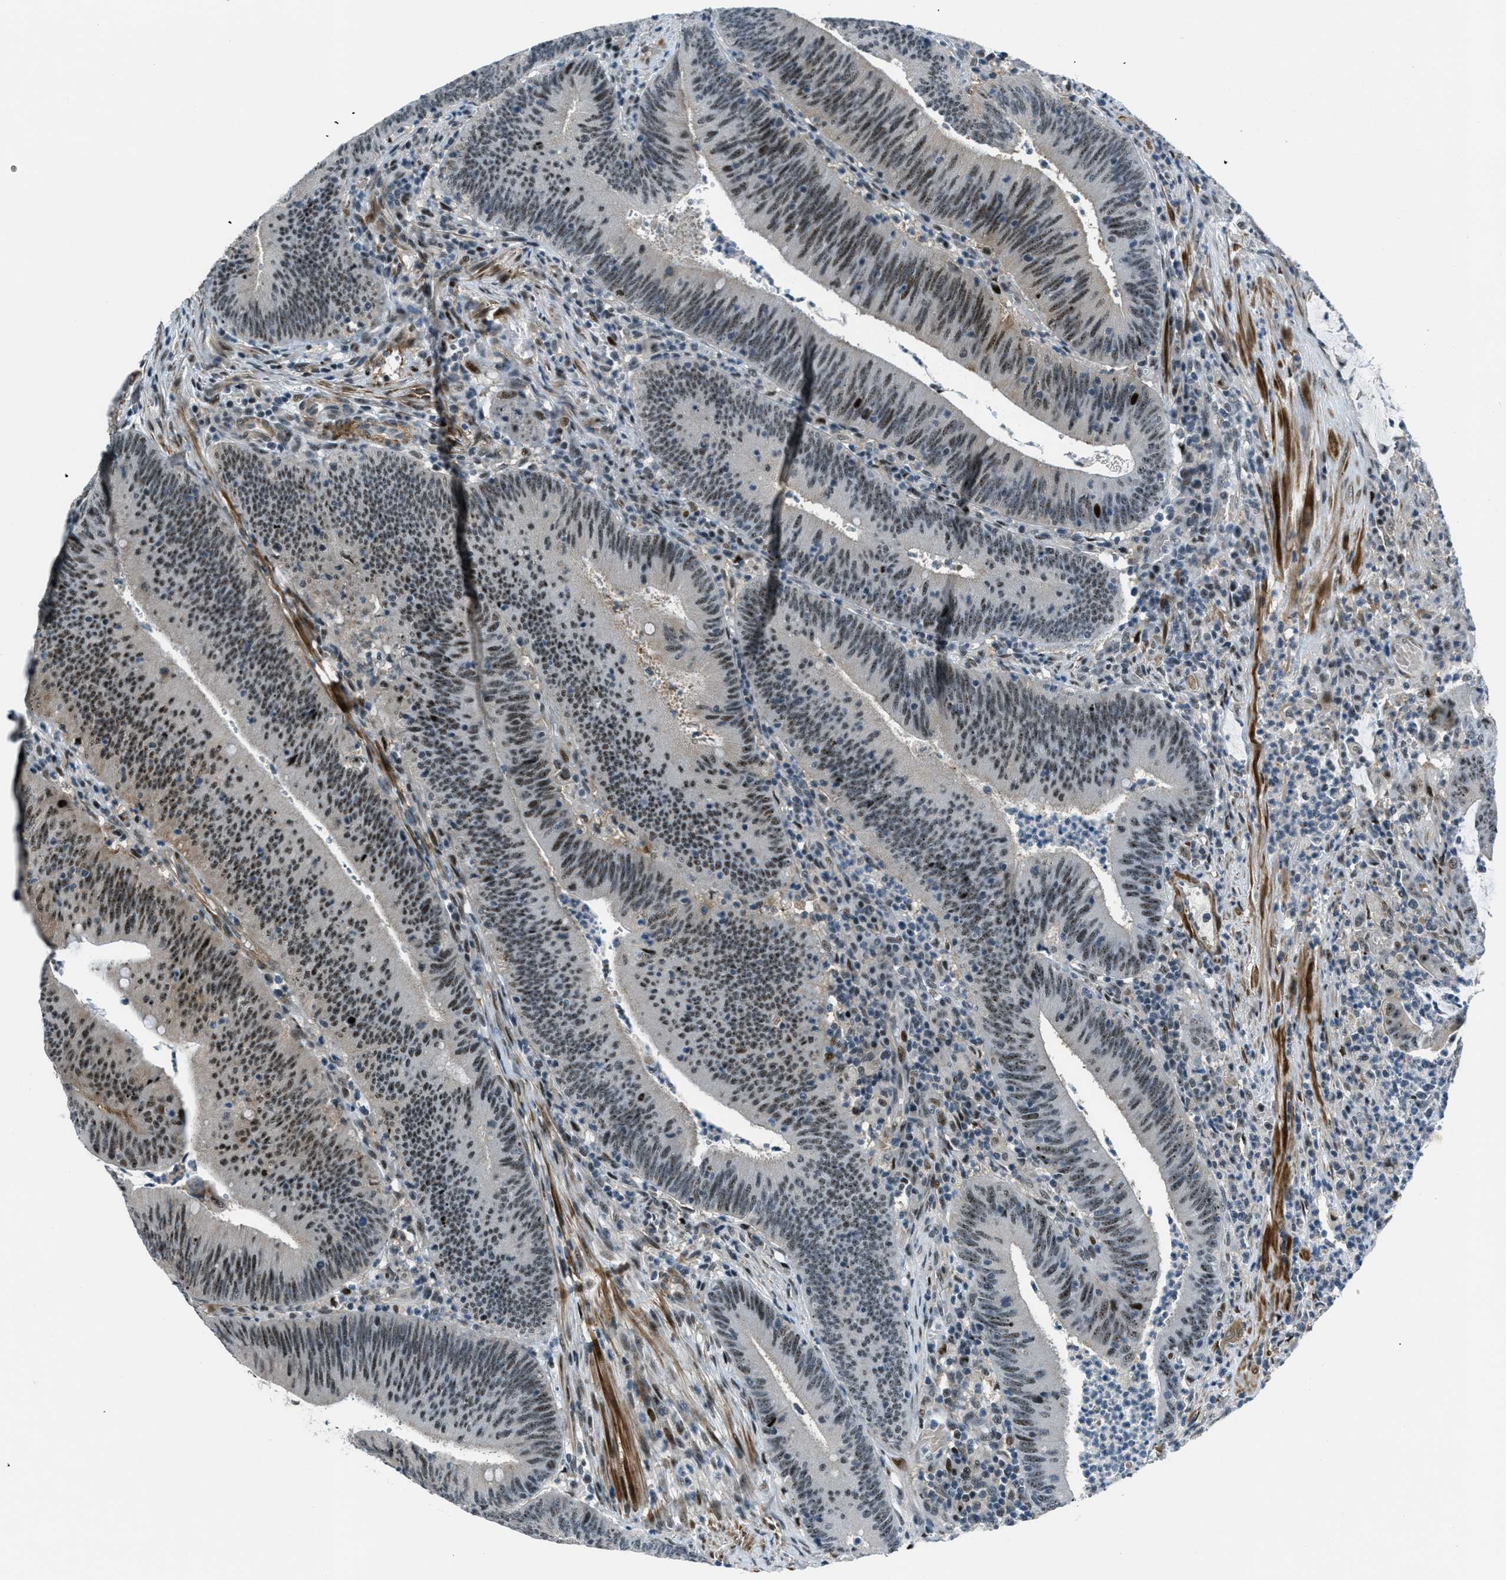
{"staining": {"intensity": "moderate", "quantity": ">75%", "location": "nuclear"}, "tissue": "colorectal cancer", "cell_type": "Tumor cells", "image_type": "cancer", "snomed": [{"axis": "morphology", "description": "Normal tissue, NOS"}, {"axis": "morphology", "description": "Adenocarcinoma, NOS"}, {"axis": "topography", "description": "Rectum"}], "caption": "Immunohistochemical staining of colorectal cancer (adenocarcinoma) reveals moderate nuclear protein staining in about >75% of tumor cells. Nuclei are stained in blue.", "gene": "ZDHHC23", "patient": {"sex": "female", "age": 66}}